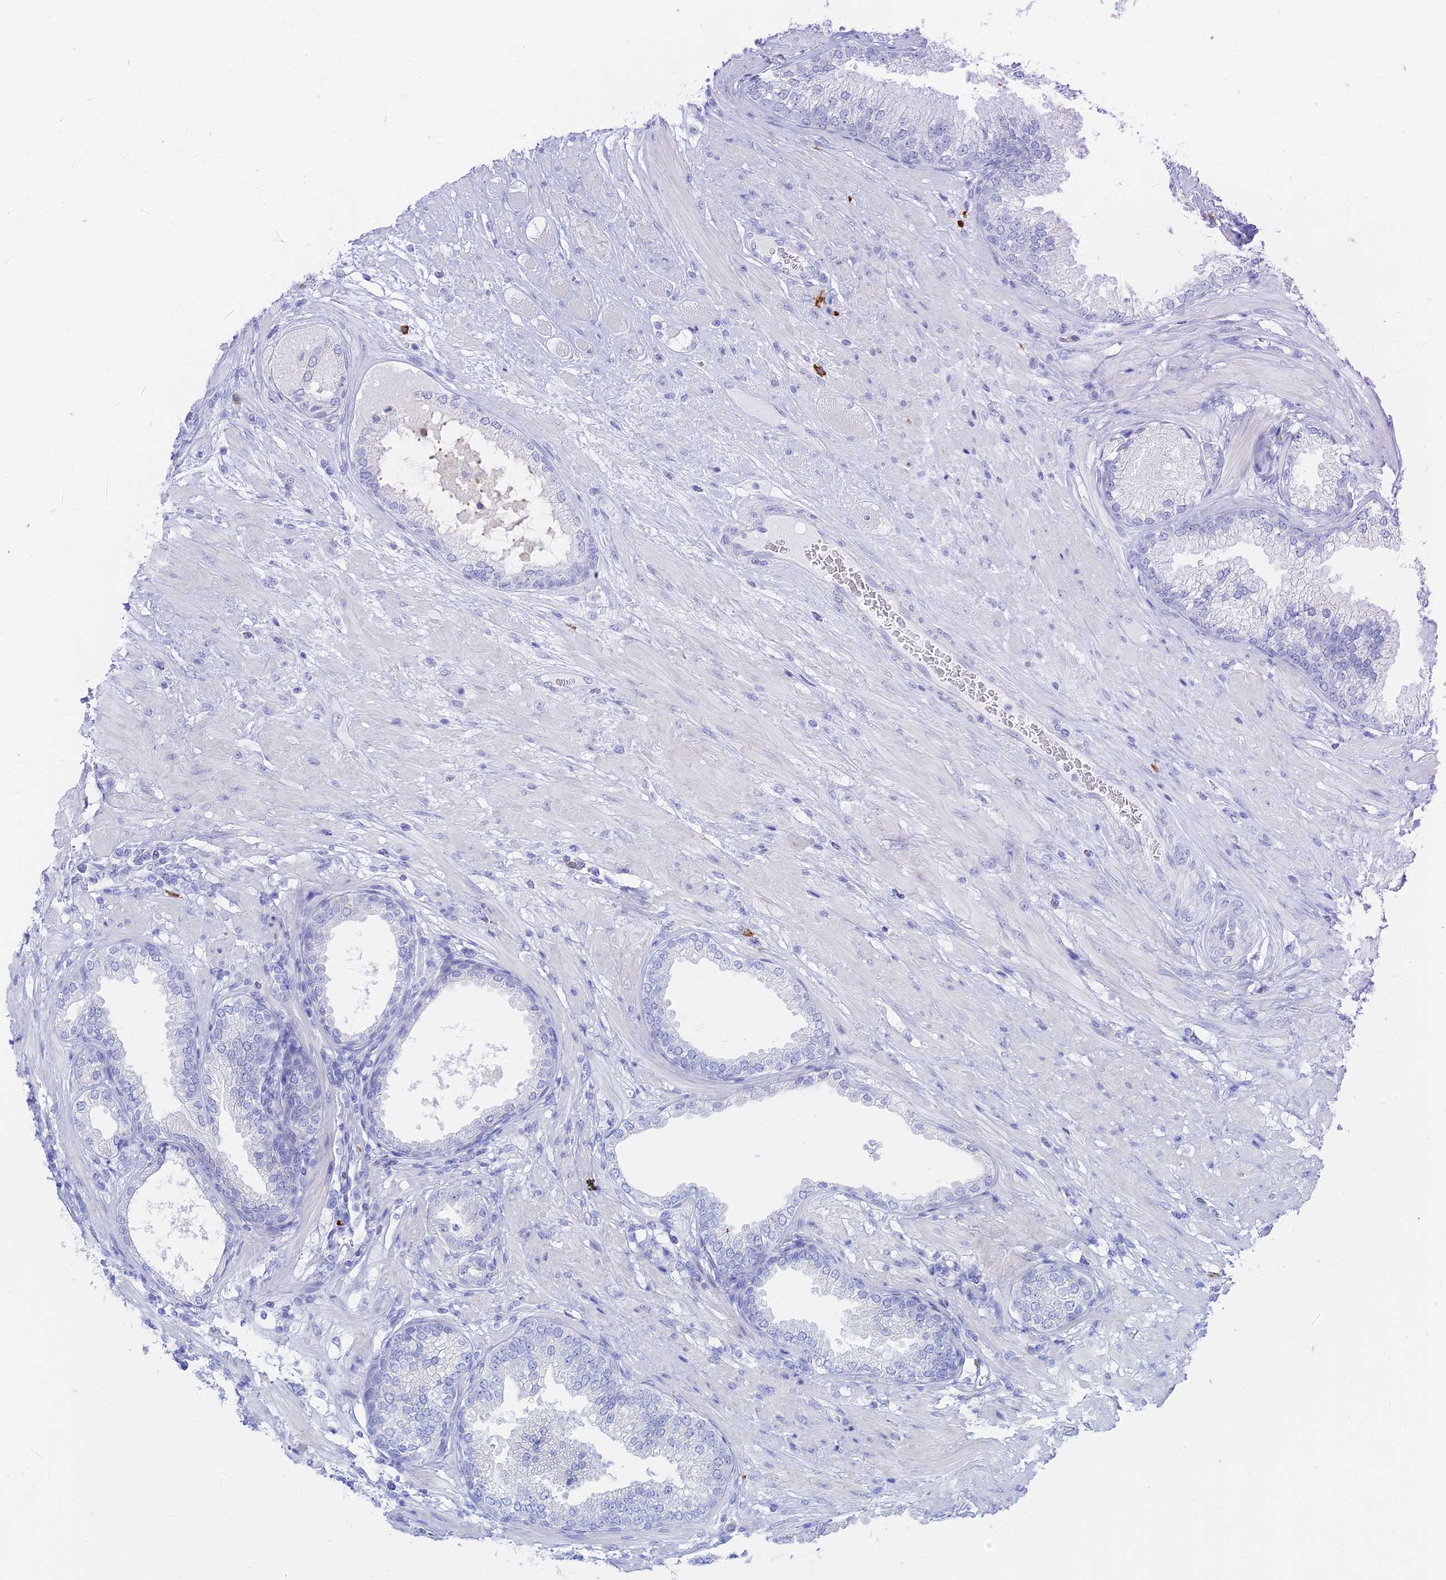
{"staining": {"intensity": "negative", "quantity": "none", "location": "none"}, "tissue": "prostate cancer", "cell_type": "Tumor cells", "image_type": "cancer", "snomed": [{"axis": "morphology", "description": "Adenocarcinoma, High grade"}, {"axis": "topography", "description": "Prostate"}], "caption": "Tumor cells are negative for protein expression in human prostate cancer.", "gene": "CEP152", "patient": {"sex": "male", "age": 71}}